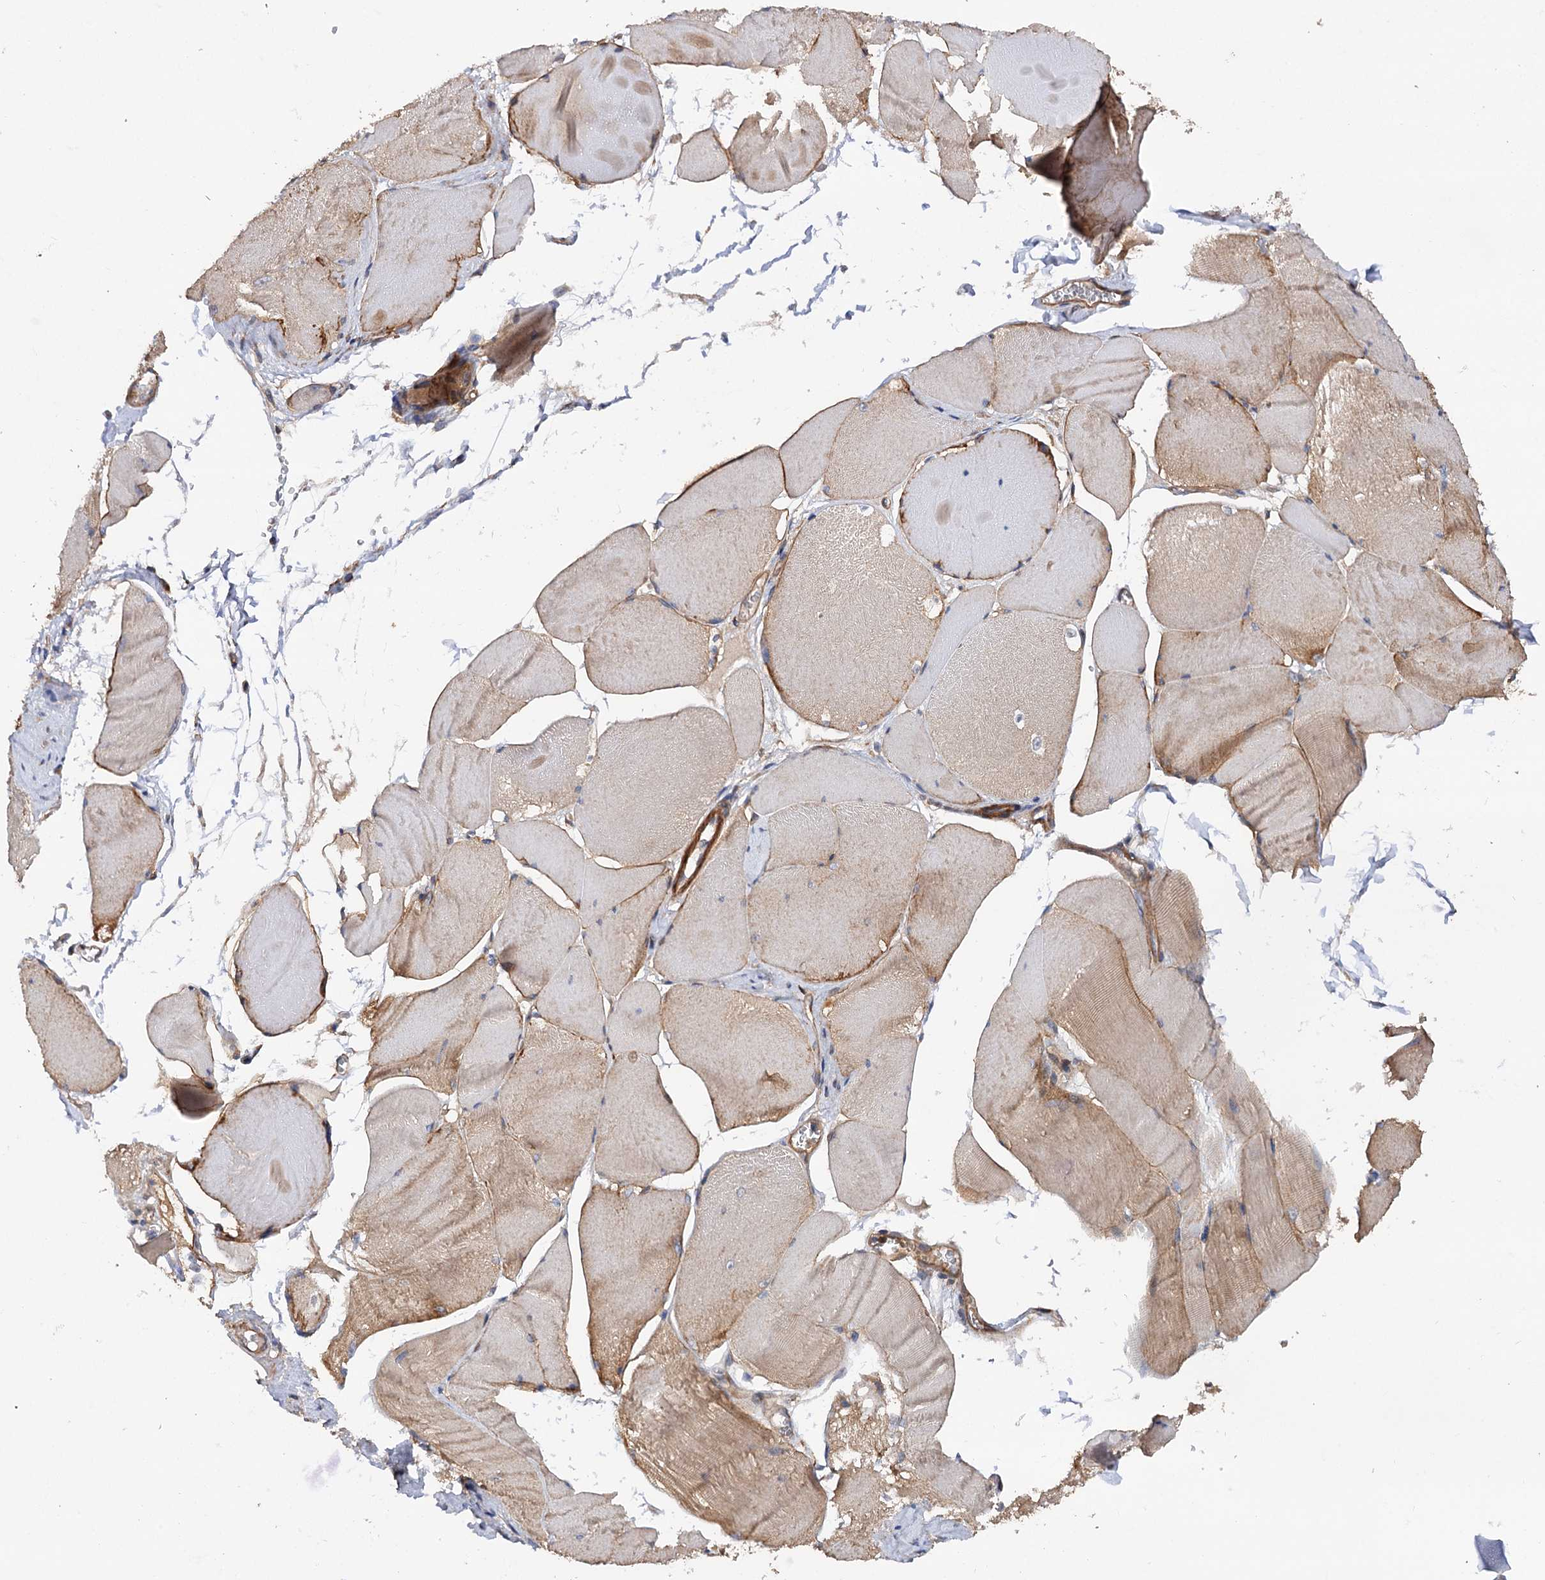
{"staining": {"intensity": "moderate", "quantity": "25%-75%", "location": "cytoplasmic/membranous"}, "tissue": "skeletal muscle", "cell_type": "Myocytes", "image_type": "normal", "snomed": [{"axis": "morphology", "description": "Normal tissue, NOS"}, {"axis": "morphology", "description": "Basal cell carcinoma"}, {"axis": "topography", "description": "Skeletal muscle"}], "caption": "The micrograph displays staining of unremarkable skeletal muscle, revealing moderate cytoplasmic/membranous protein expression (brown color) within myocytes.", "gene": "CSAD", "patient": {"sex": "female", "age": 64}}